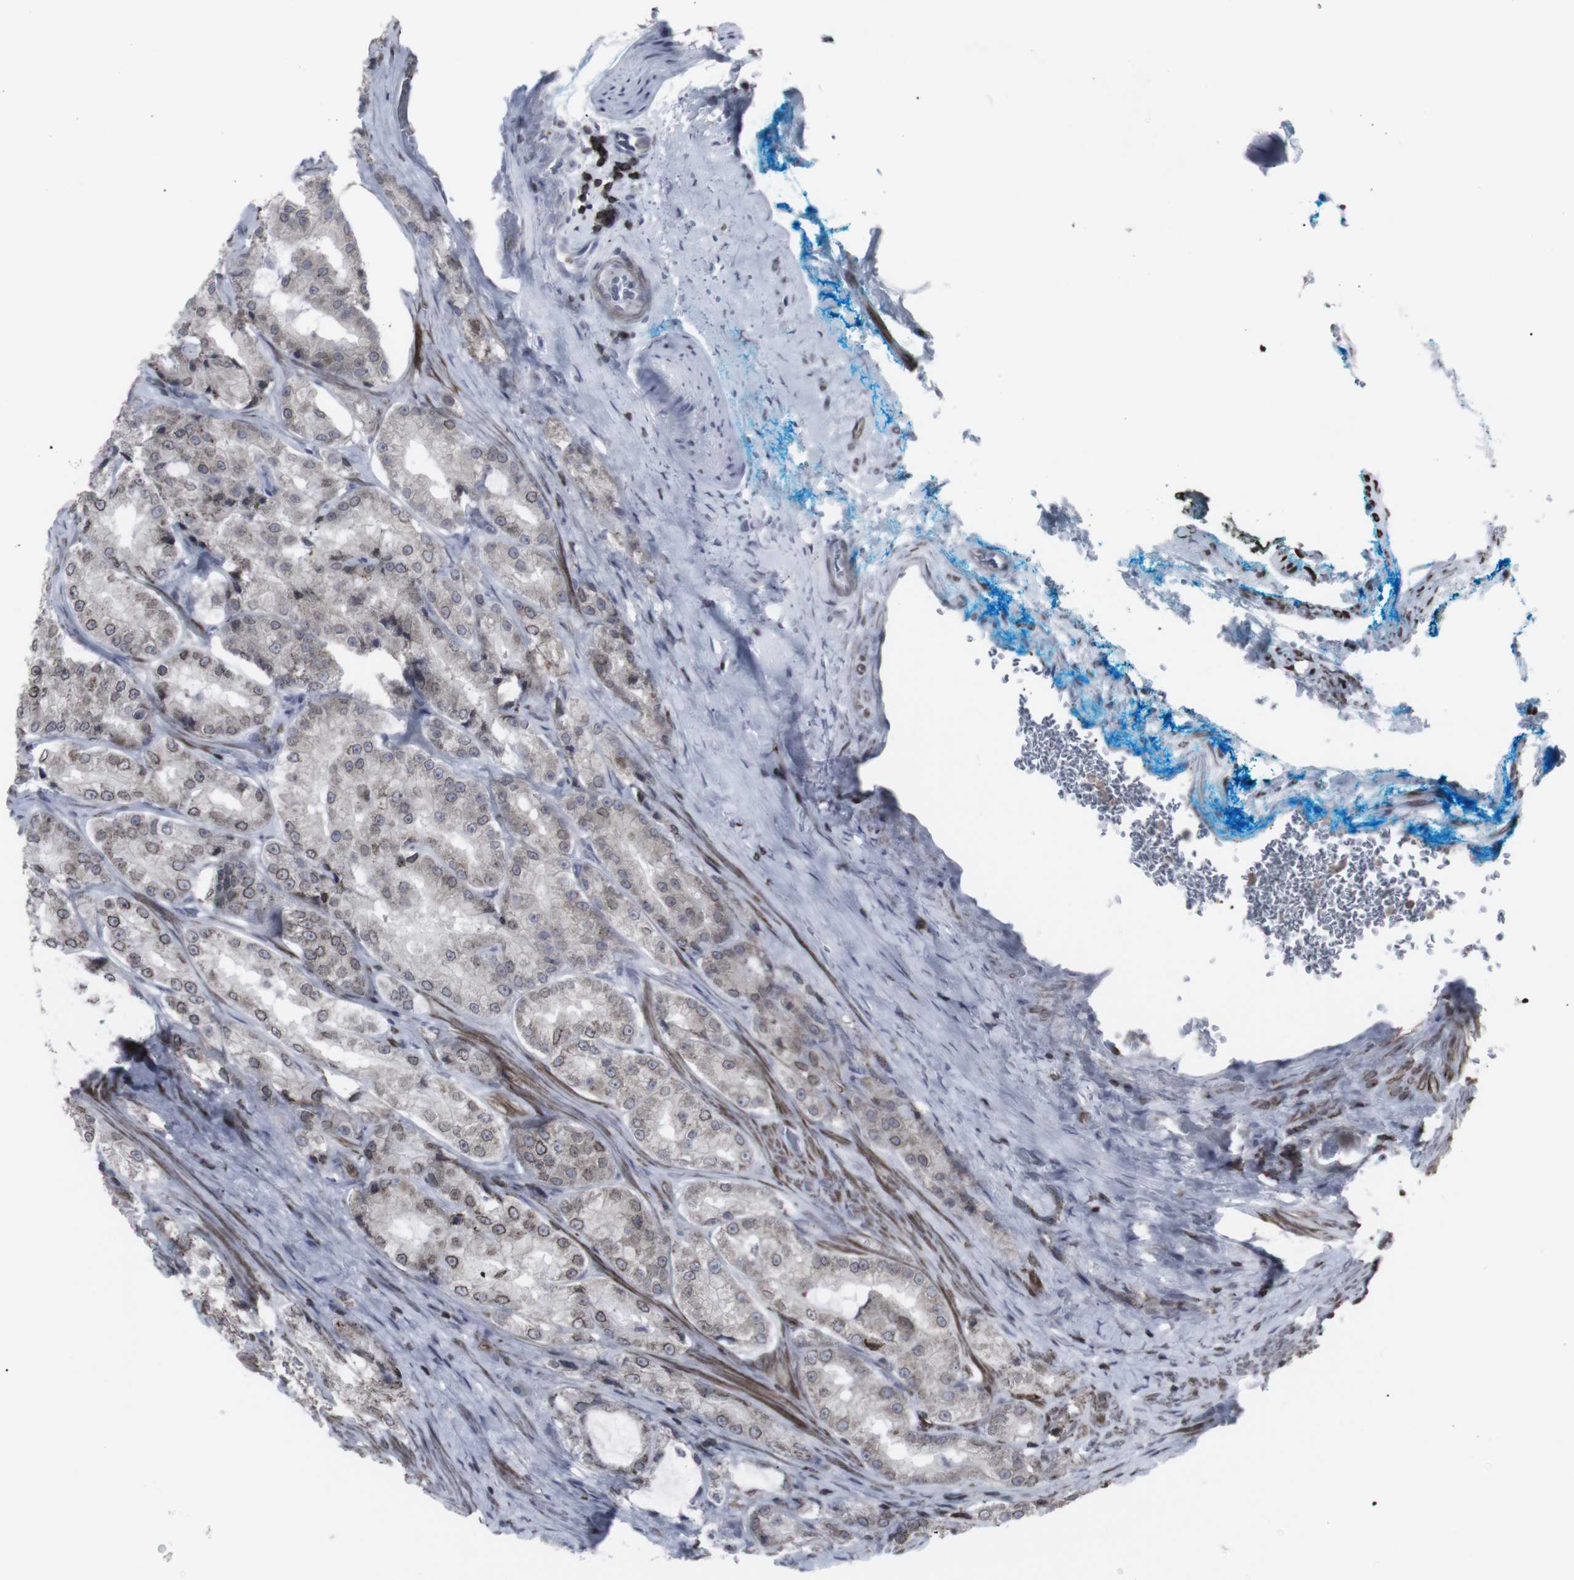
{"staining": {"intensity": "moderate", "quantity": "25%-75%", "location": "cytoplasmic/membranous,nuclear"}, "tissue": "prostate cancer", "cell_type": "Tumor cells", "image_type": "cancer", "snomed": [{"axis": "morphology", "description": "Adenocarcinoma, High grade"}, {"axis": "topography", "description": "Prostate"}], "caption": "This micrograph displays IHC staining of prostate cancer (high-grade adenocarcinoma), with medium moderate cytoplasmic/membranous and nuclear staining in about 25%-75% of tumor cells.", "gene": "APOBEC2", "patient": {"sex": "male", "age": 73}}